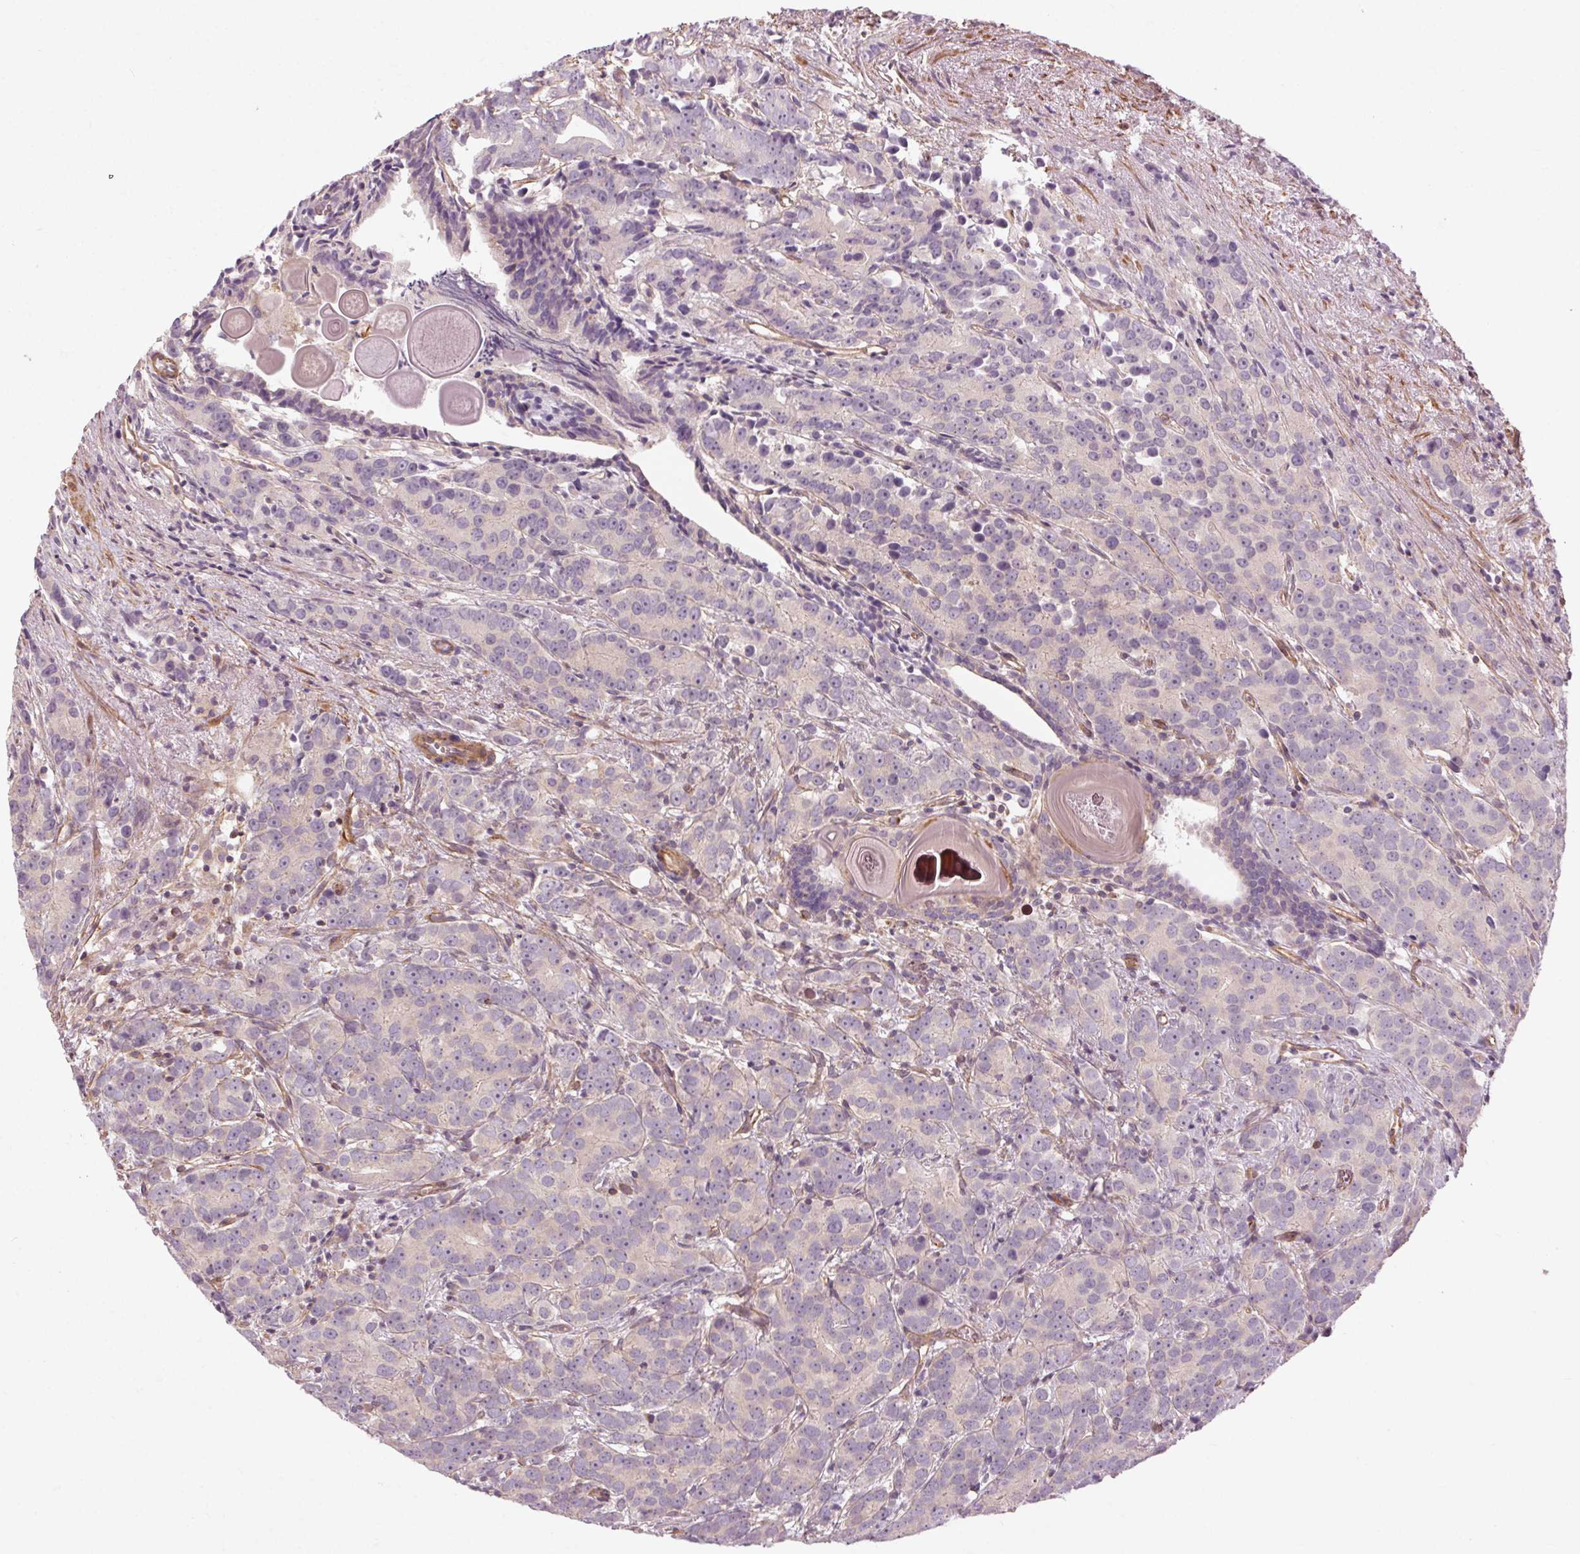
{"staining": {"intensity": "negative", "quantity": "none", "location": "none"}, "tissue": "prostate cancer", "cell_type": "Tumor cells", "image_type": "cancer", "snomed": [{"axis": "morphology", "description": "Adenocarcinoma, High grade"}, {"axis": "topography", "description": "Prostate"}], "caption": "DAB immunohistochemical staining of prostate cancer (adenocarcinoma (high-grade)) reveals no significant expression in tumor cells.", "gene": "CCSER1", "patient": {"sex": "male", "age": 90}}